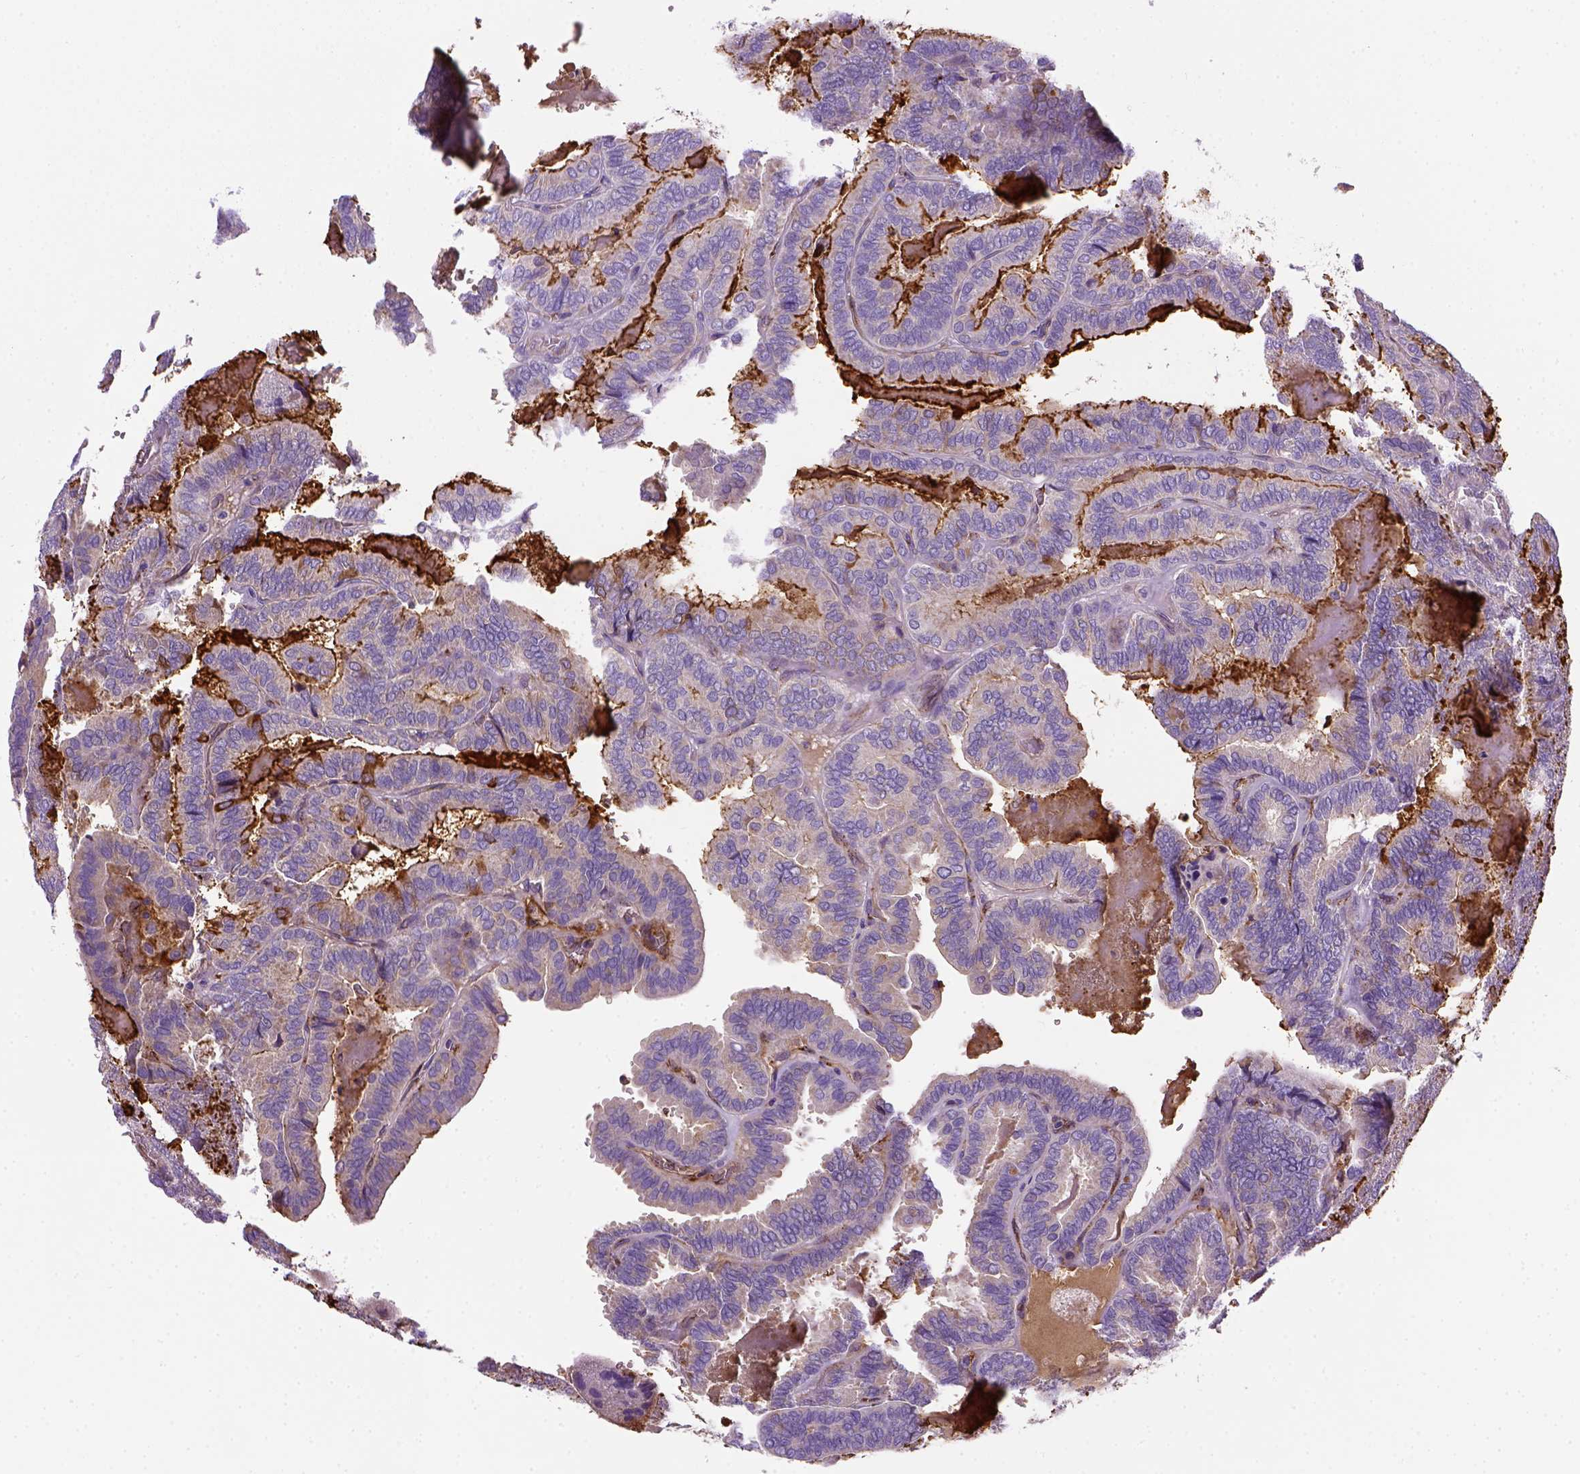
{"staining": {"intensity": "negative", "quantity": "none", "location": "none"}, "tissue": "thyroid cancer", "cell_type": "Tumor cells", "image_type": "cancer", "snomed": [{"axis": "morphology", "description": "Papillary adenocarcinoma, NOS"}, {"axis": "topography", "description": "Thyroid gland"}], "caption": "Micrograph shows no significant protein expression in tumor cells of thyroid papillary adenocarcinoma. (Brightfield microscopy of DAB IHC at high magnification).", "gene": "VWF", "patient": {"sex": "female", "age": 75}}